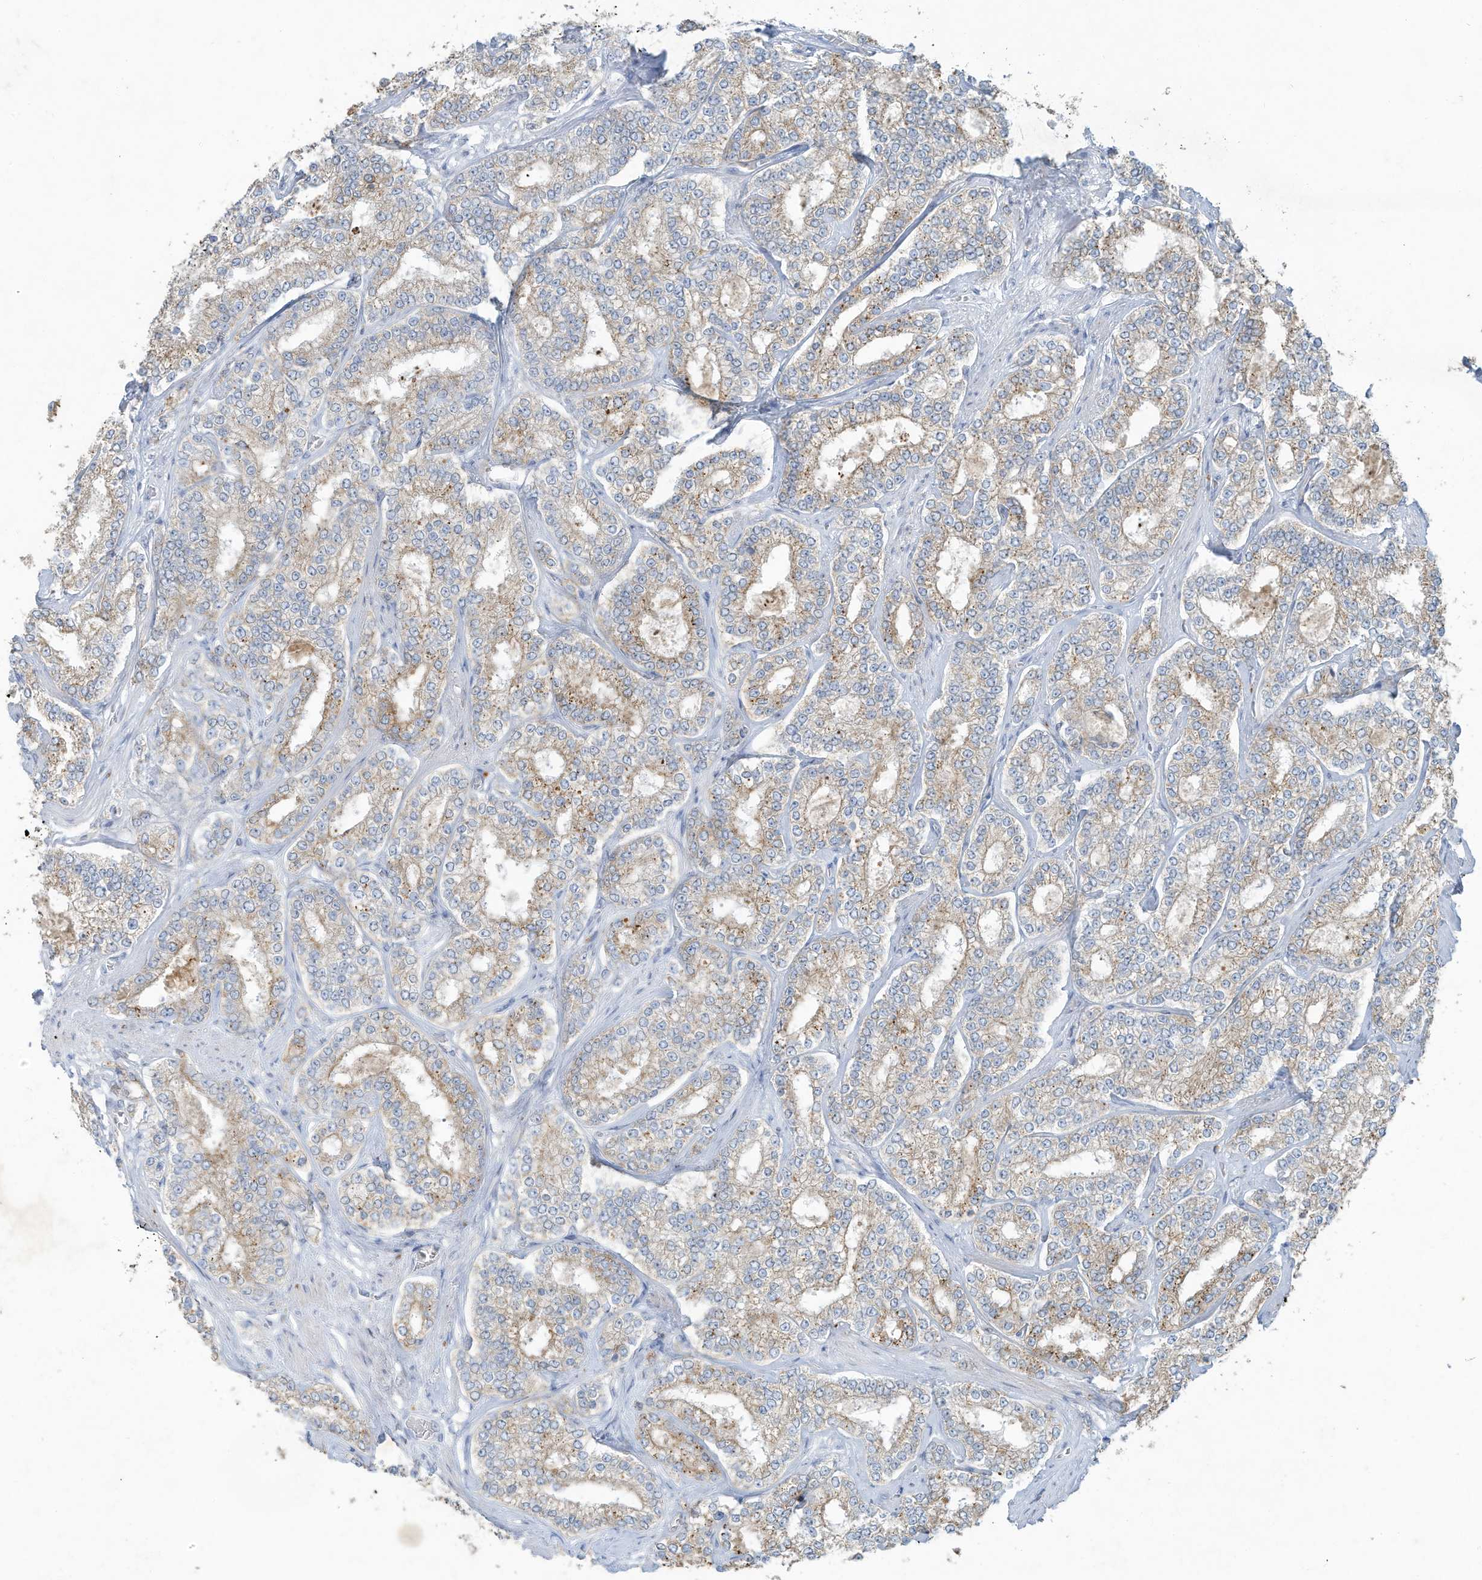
{"staining": {"intensity": "moderate", "quantity": ">75%", "location": "cytoplasmic/membranous"}, "tissue": "prostate cancer", "cell_type": "Tumor cells", "image_type": "cancer", "snomed": [{"axis": "morphology", "description": "Normal tissue, NOS"}, {"axis": "morphology", "description": "Adenocarcinoma, High grade"}, {"axis": "topography", "description": "Prostate"}], "caption": "The immunohistochemical stain labels moderate cytoplasmic/membranous staining in tumor cells of prostate high-grade adenocarcinoma tissue.", "gene": "TUBE1", "patient": {"sex": "male", "age": 83}}